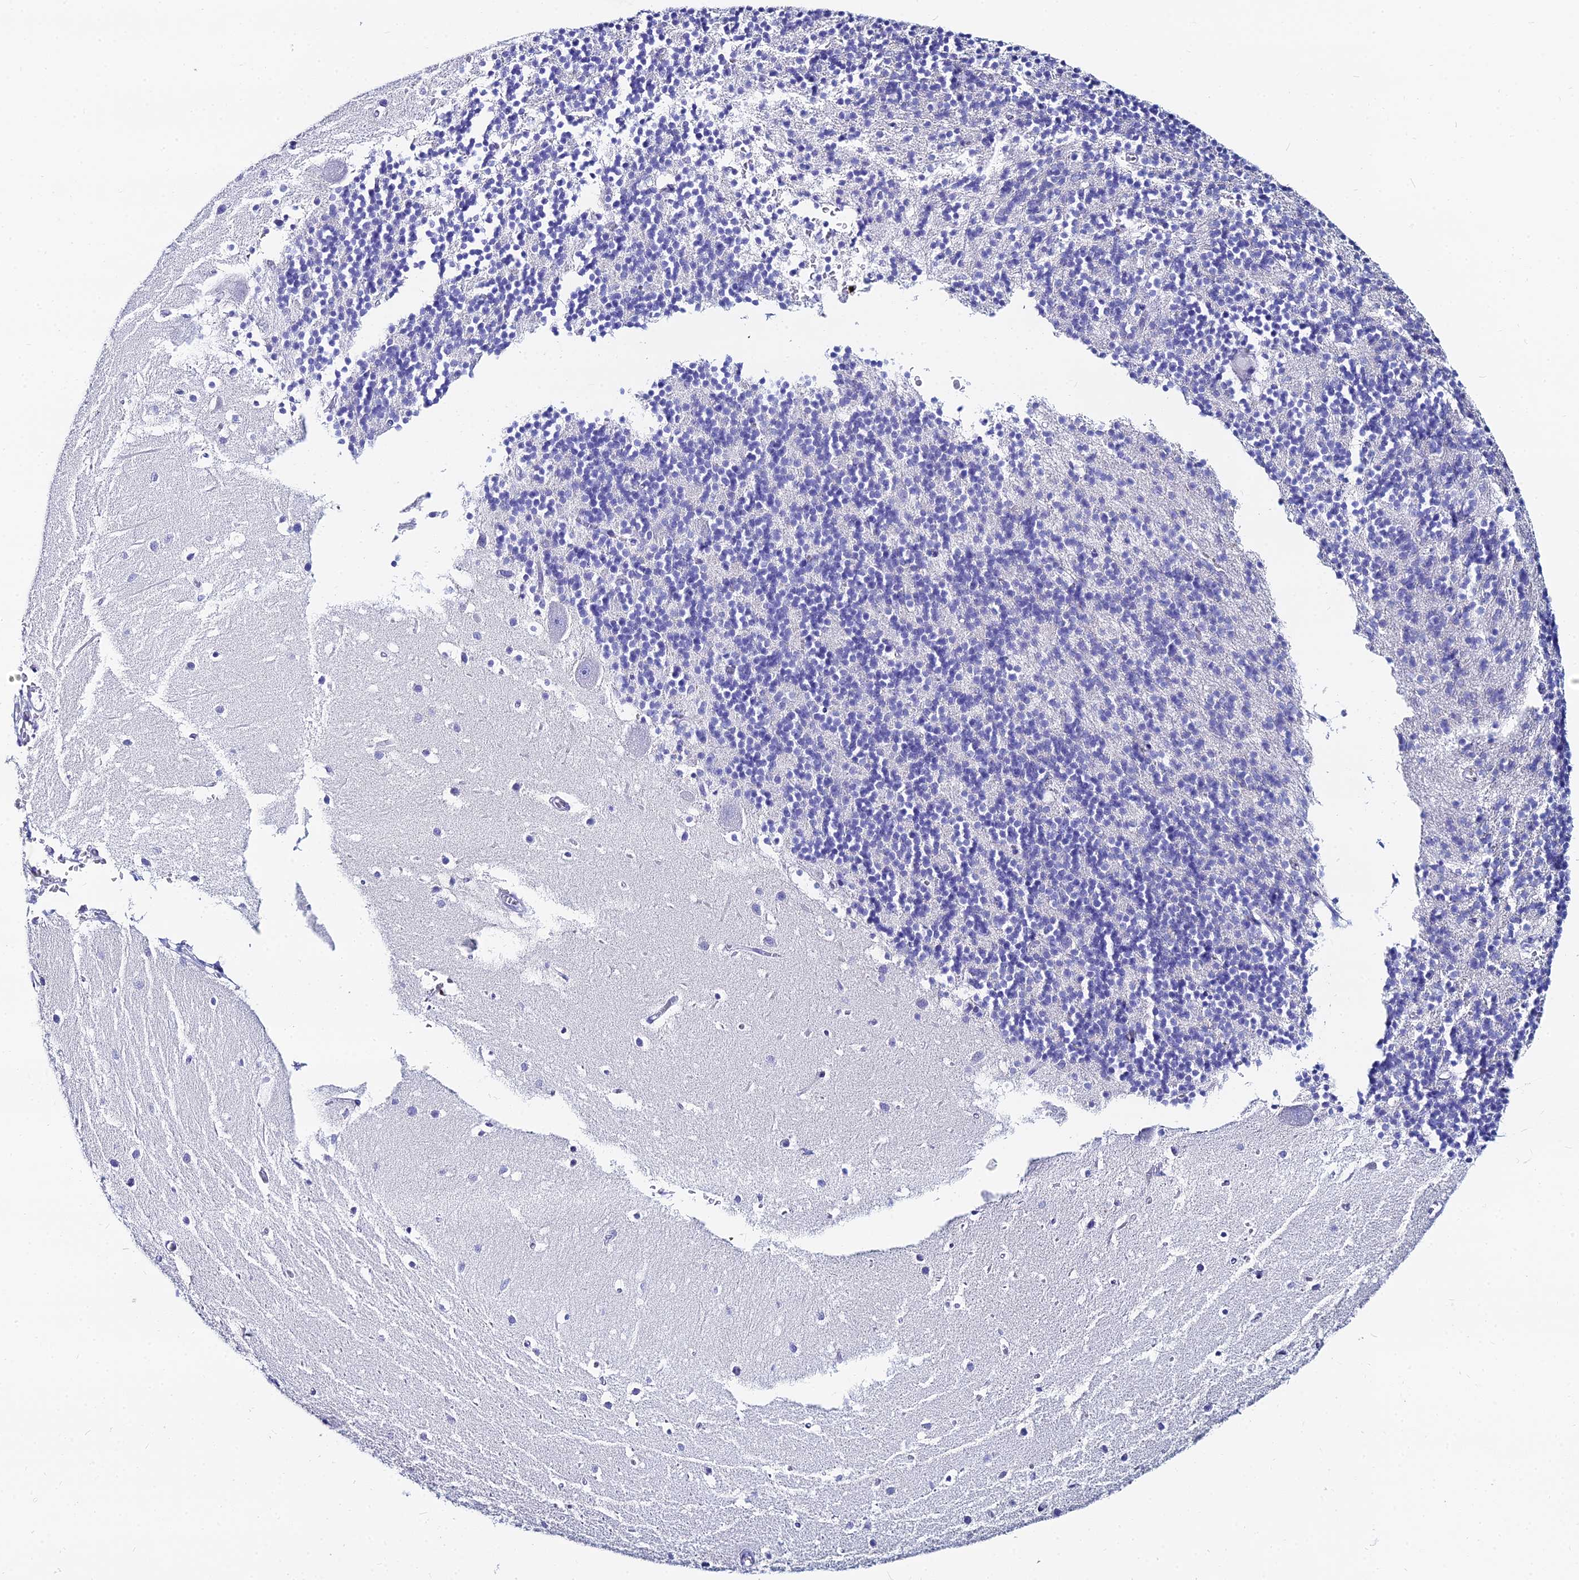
{"staining": {"intensity": "negative", "quantity": "none", "location": "none"}, "tissue": "cerebellum", "cell_type": "Cells in granular layer", "image_type": "normal", "snomed": [{"axis": "morphology", "description": "Normal tissue, NOS"}, {"axis": "topography", "description": "Cerebellum"}], "caption": "Immunohistochemistry of unremarkable human cerebellum exhibits no positivity in cells in granular layer. (Brightfield microscopy of DAB IHC at high magnification).", "gene": "HSPA1L", "patient": {"sex": "male", "age": 54}}